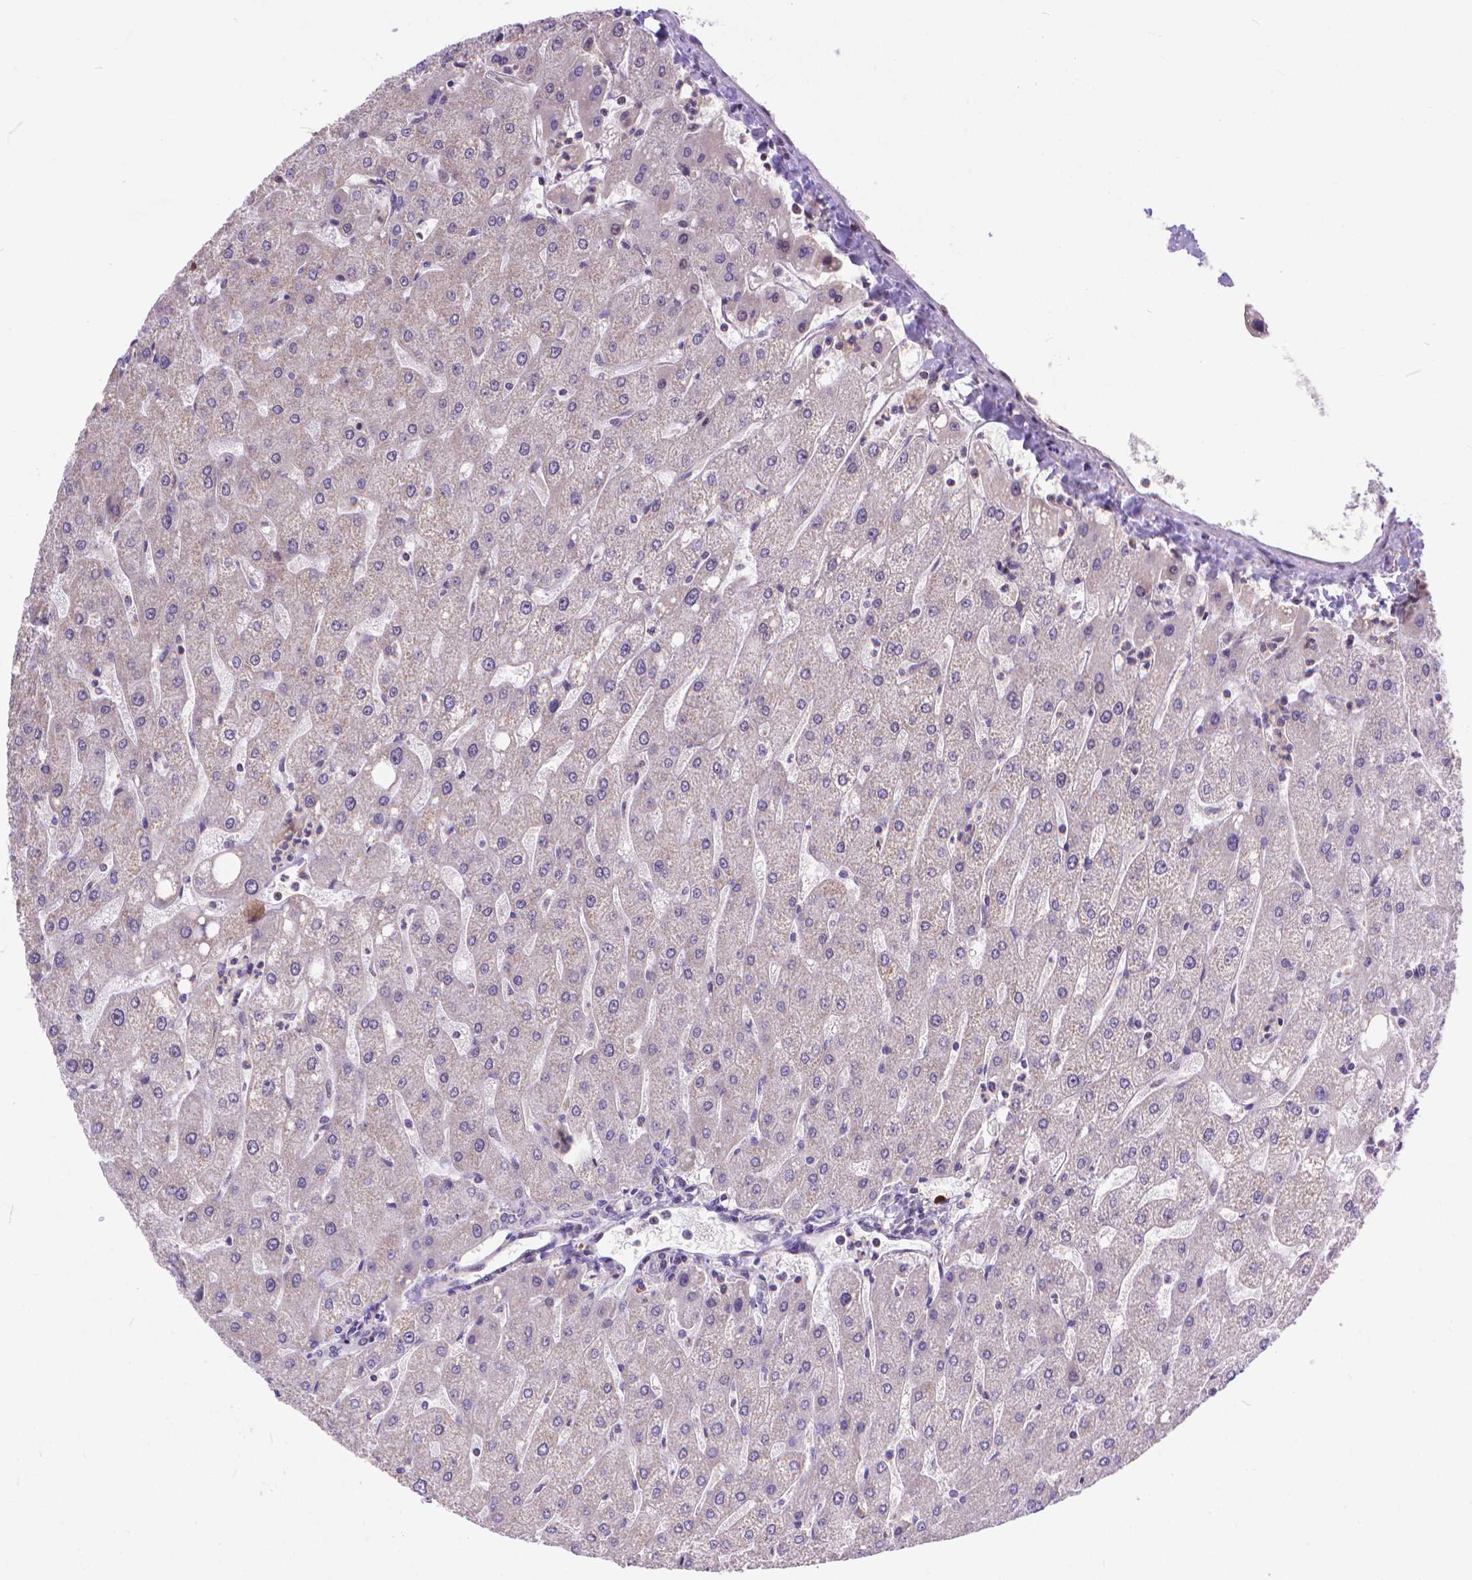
{"staining": {"intensity": "negative", "quantity": "none", "location": "none"}, "tissue": "liver", "cell_type": "Cholangiocytes", "image_type": "normal", "snomed": [{"axis": "morphology", "description": "Normal tissue, NOS"}, {"axis": "topography", "description": "Liver"}], "caption": "An image of liver stained for a protein shows no brown staining in cholangiocytes. (Stains: DAB (3,3'-diaminobenzidine) IHC with hematoxylin counter stain, Microscopy: brightfield microscopy at high magnification).", "gene": "TMEM135", "patient": {"sex": "male", "age": 67}}